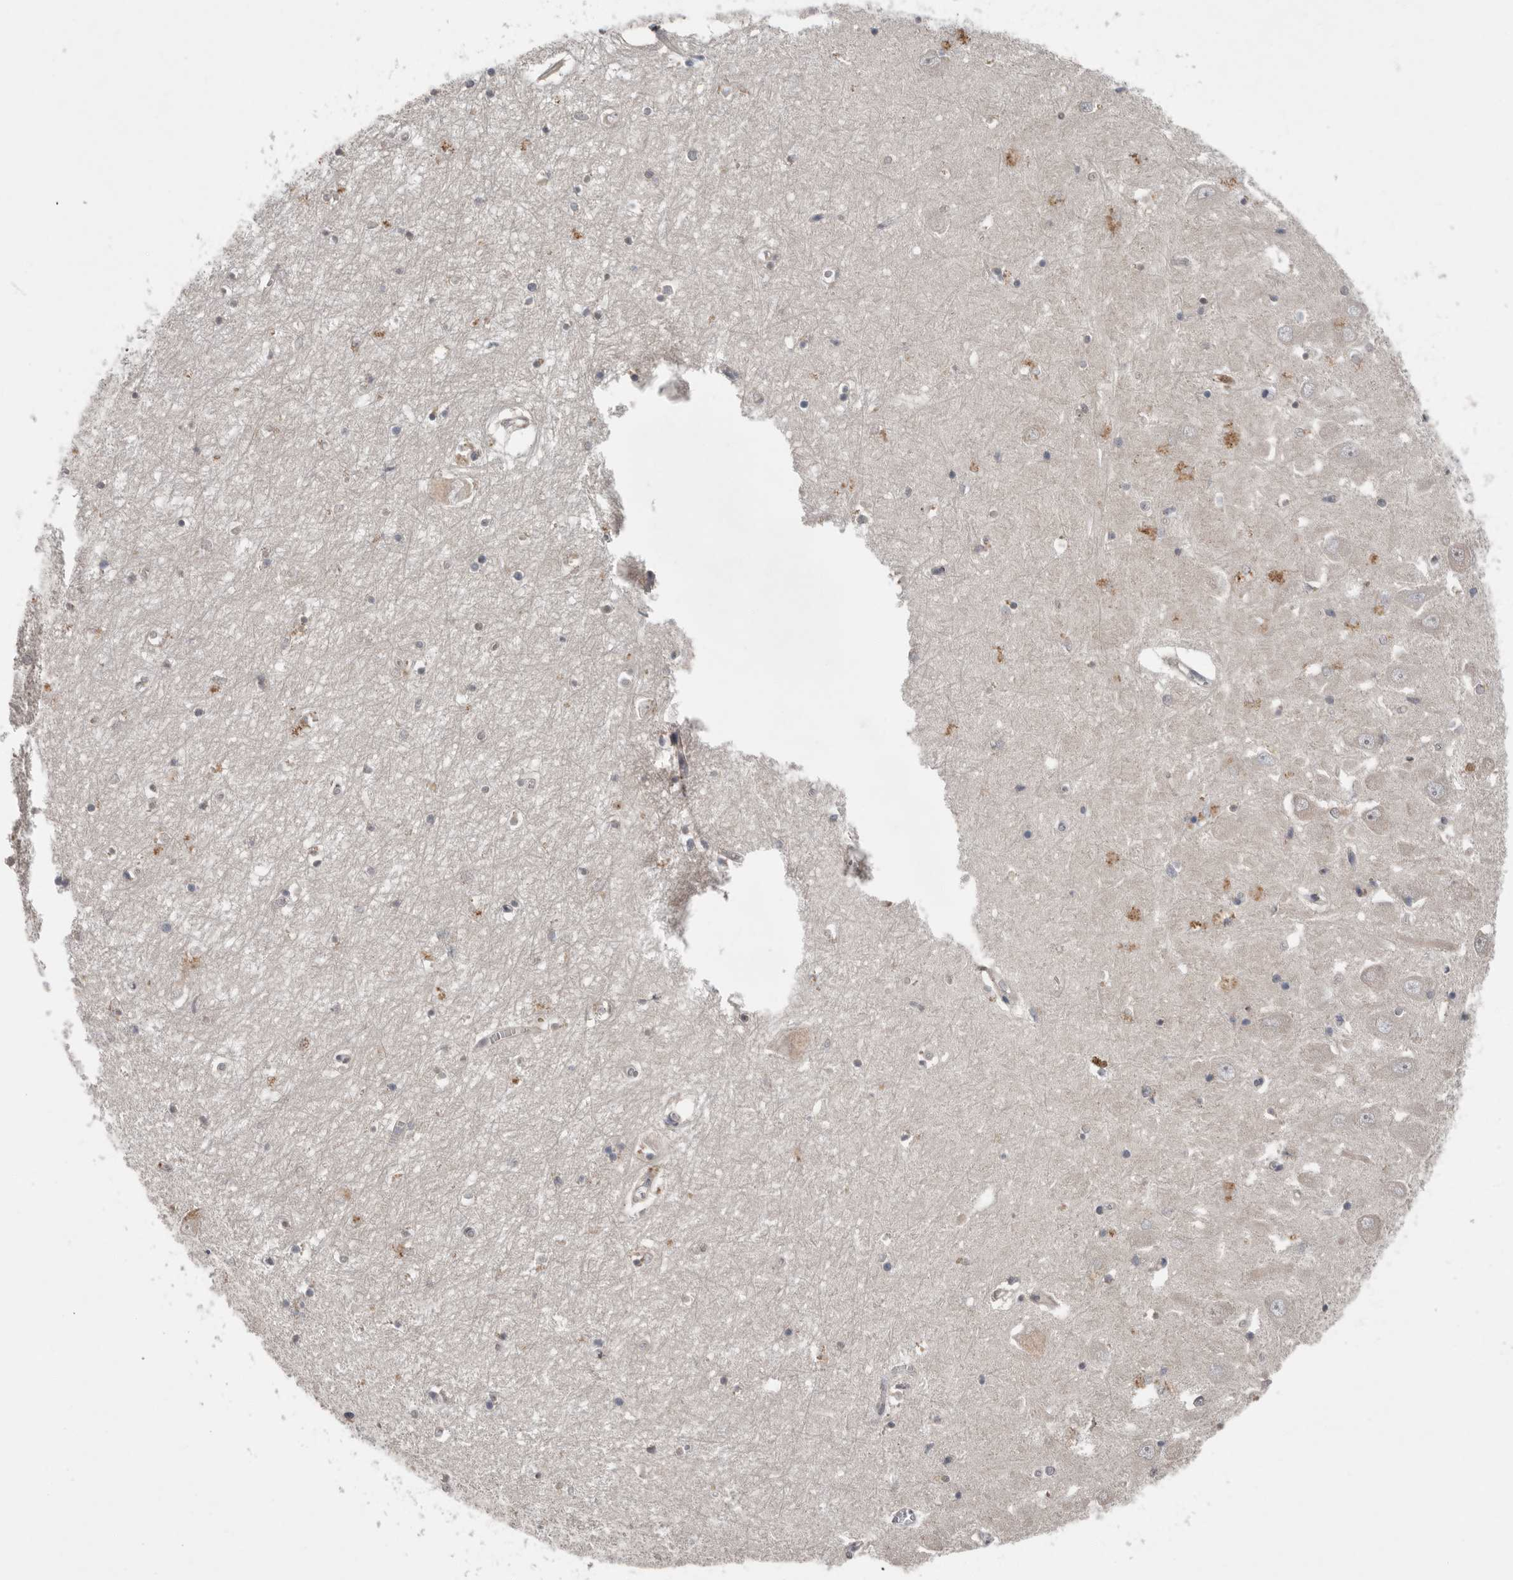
{"staining": {"intensity": "negative", "quantity": "none", "location": "none"}, "tissue": "hippocampus", "cell_type": "Glial cells", "image_type": "normal", "snomed": [{"axis": "morphology", "description": "Normal tissue, NOS"}, {"axis": "topography", "description": "Hippocampus"}], "caption": "An immunohistochemistry (IHC) image of normal hippocampus is shown. There is no staining in glial cells of hippocampus. Brightfield microscopy of immunohistochemistry (IHC) stained with DAB (3,3'-diaminobenzidine) (brown) and hematoxylin (blue), captured at high magnification.", "gene": "SCP2", "patient": {"sex": "male", "age": 70}}